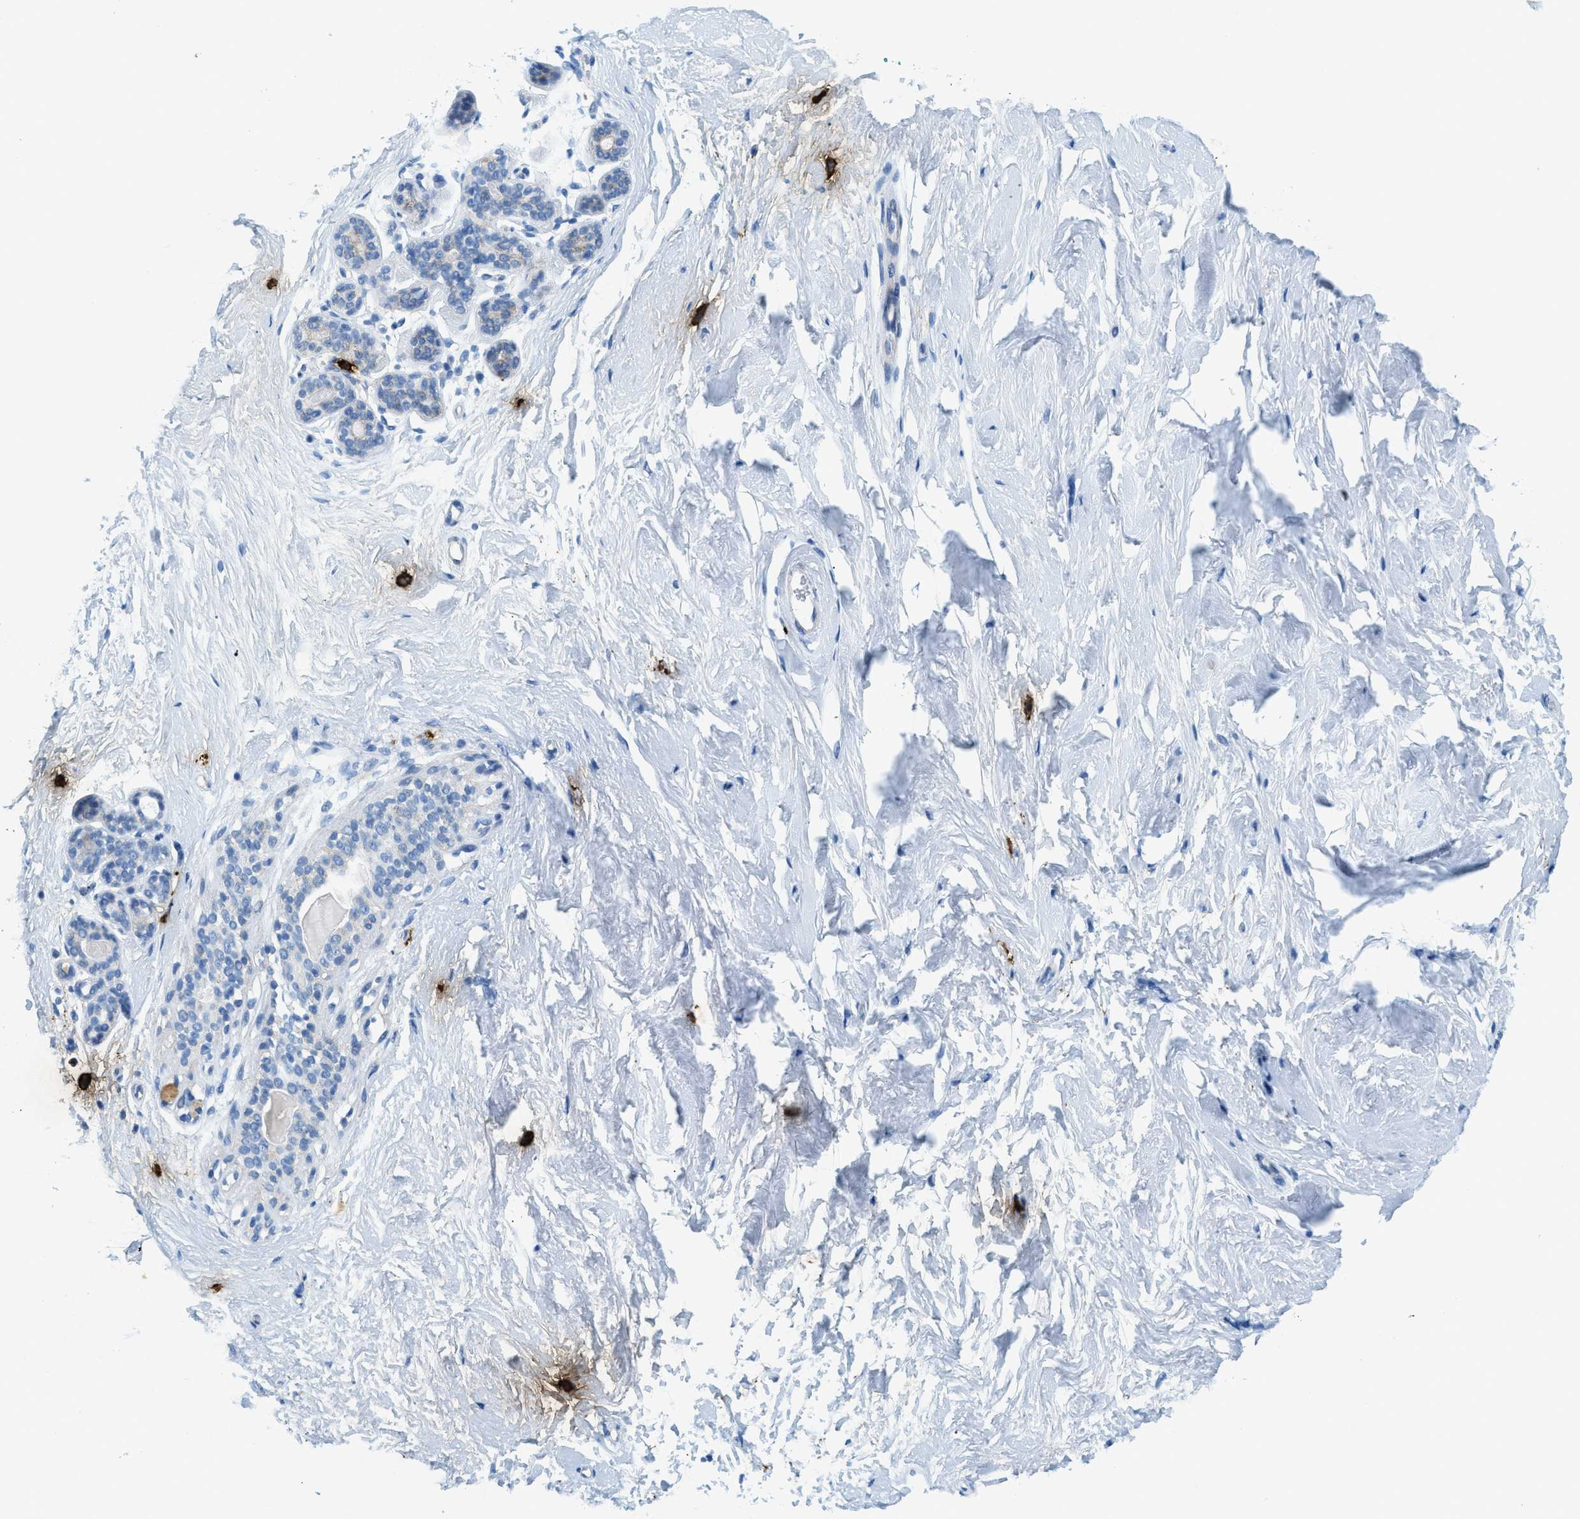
{"staining": {"intensity": "negative", "quantity": "none", "location": "none"}, "tissue": "breast", "cell_type": "Adipocytes", "image_type": "normal", "snomed": [{"axis": "morphology", "description": "Normal tissue, NOS"}, {"axis": "topography", "description": "Breast"}], "caption": "Image shows no significant protein positivity in adipocytes of benign breast. (DAB immunohistochemistry (IHC), high magnification).", "gene": "TPSAB1", "patient": {"sex": "female", "age": 52}}